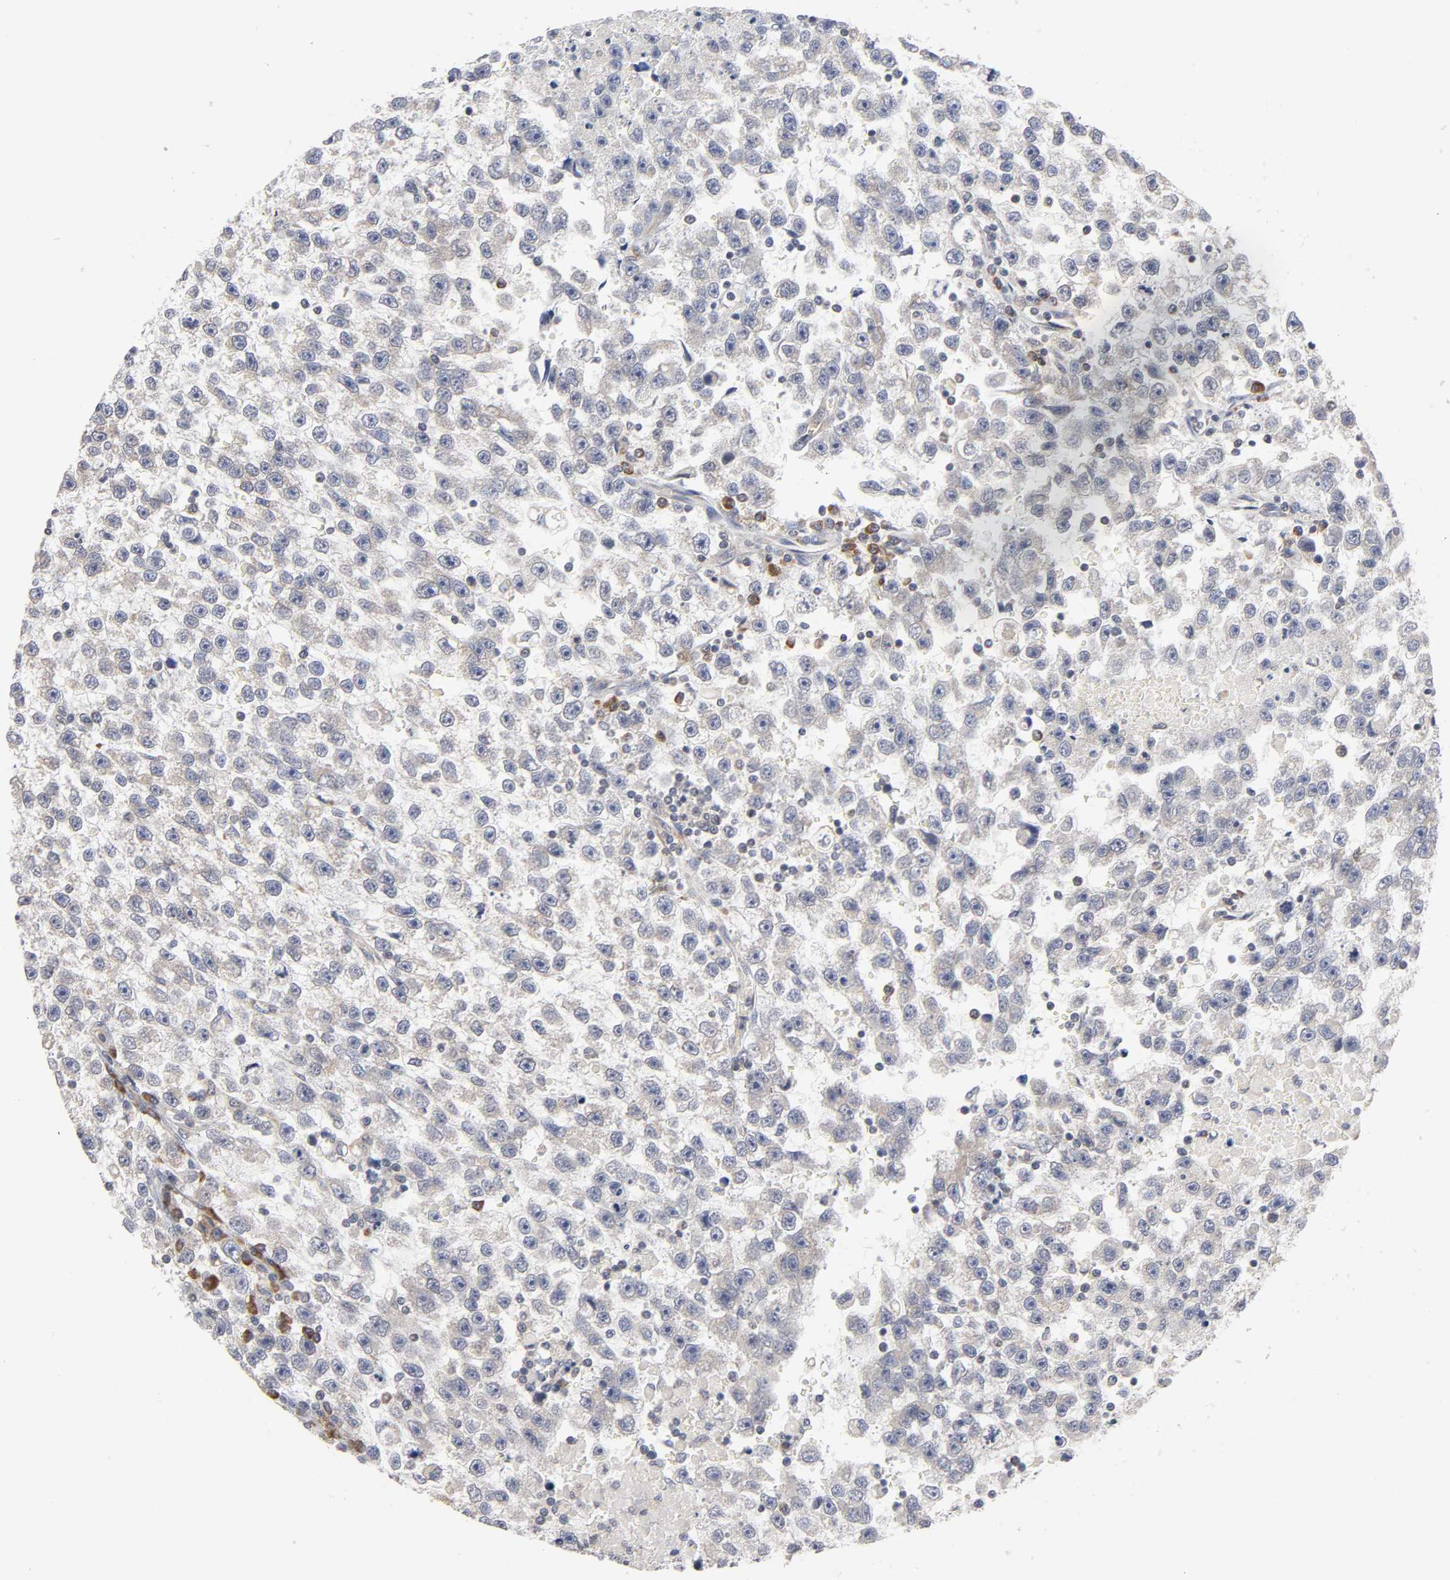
{"staining": {"intensity": "weak", "quantity": "<25%", "location": "cytoplasmic/membranous"}, "tissue": "testis cancer", "cell_type": "Tumor cells", "image_type": "cancer", "snomed": [{"axis": "morphology", "description": "Seminoma, NOS"}, {"axis": "topography", "description": "Testis"}], "caption": "Tumor cells show no significant protein expression in testis seminoma.", "gene": "IL4R", "patient": {"sex": "male", "age": 33}}